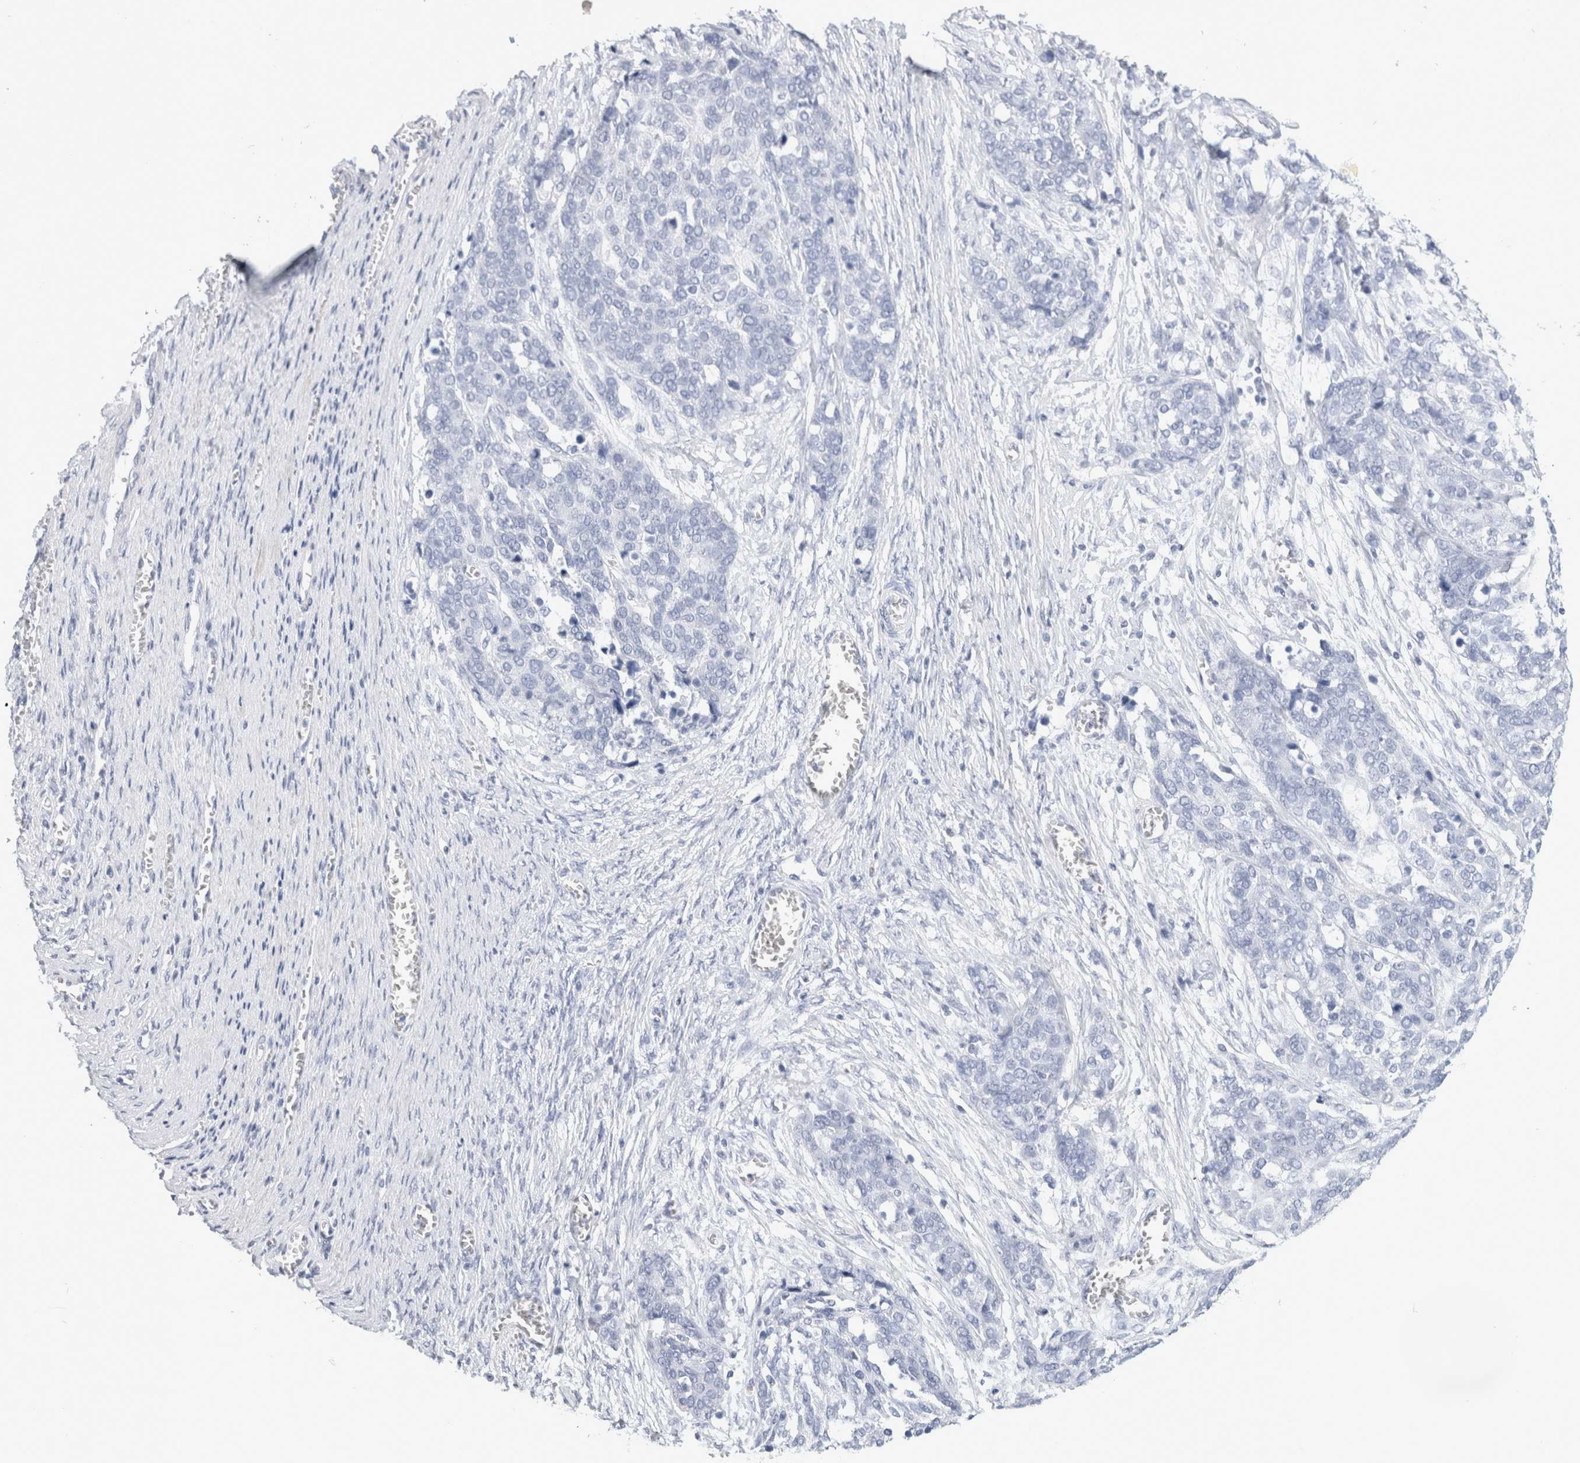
{"staining": {"intensity": "negative", "quantity": "none", "location": "none"}, "tissue": "ovarian cancer", "cell_type": "Tumor cells", "image_type": "cancer", "snomed": [{"axis": "morphology", "description": "Cystadenocarcinoma, serous, NOS"}, {"axis": "topography", "description": "Ovary"}], "caption": "Immunohistochemical staining of human ovarian cancer demonstrates no significant expression in tumor cells. The staining is performed using DAB brown chromogen with nuclei counter-stained in using hematoxylin.", "gene": "ECHDC2", "patient": {"sex": "female", "age": 44}}